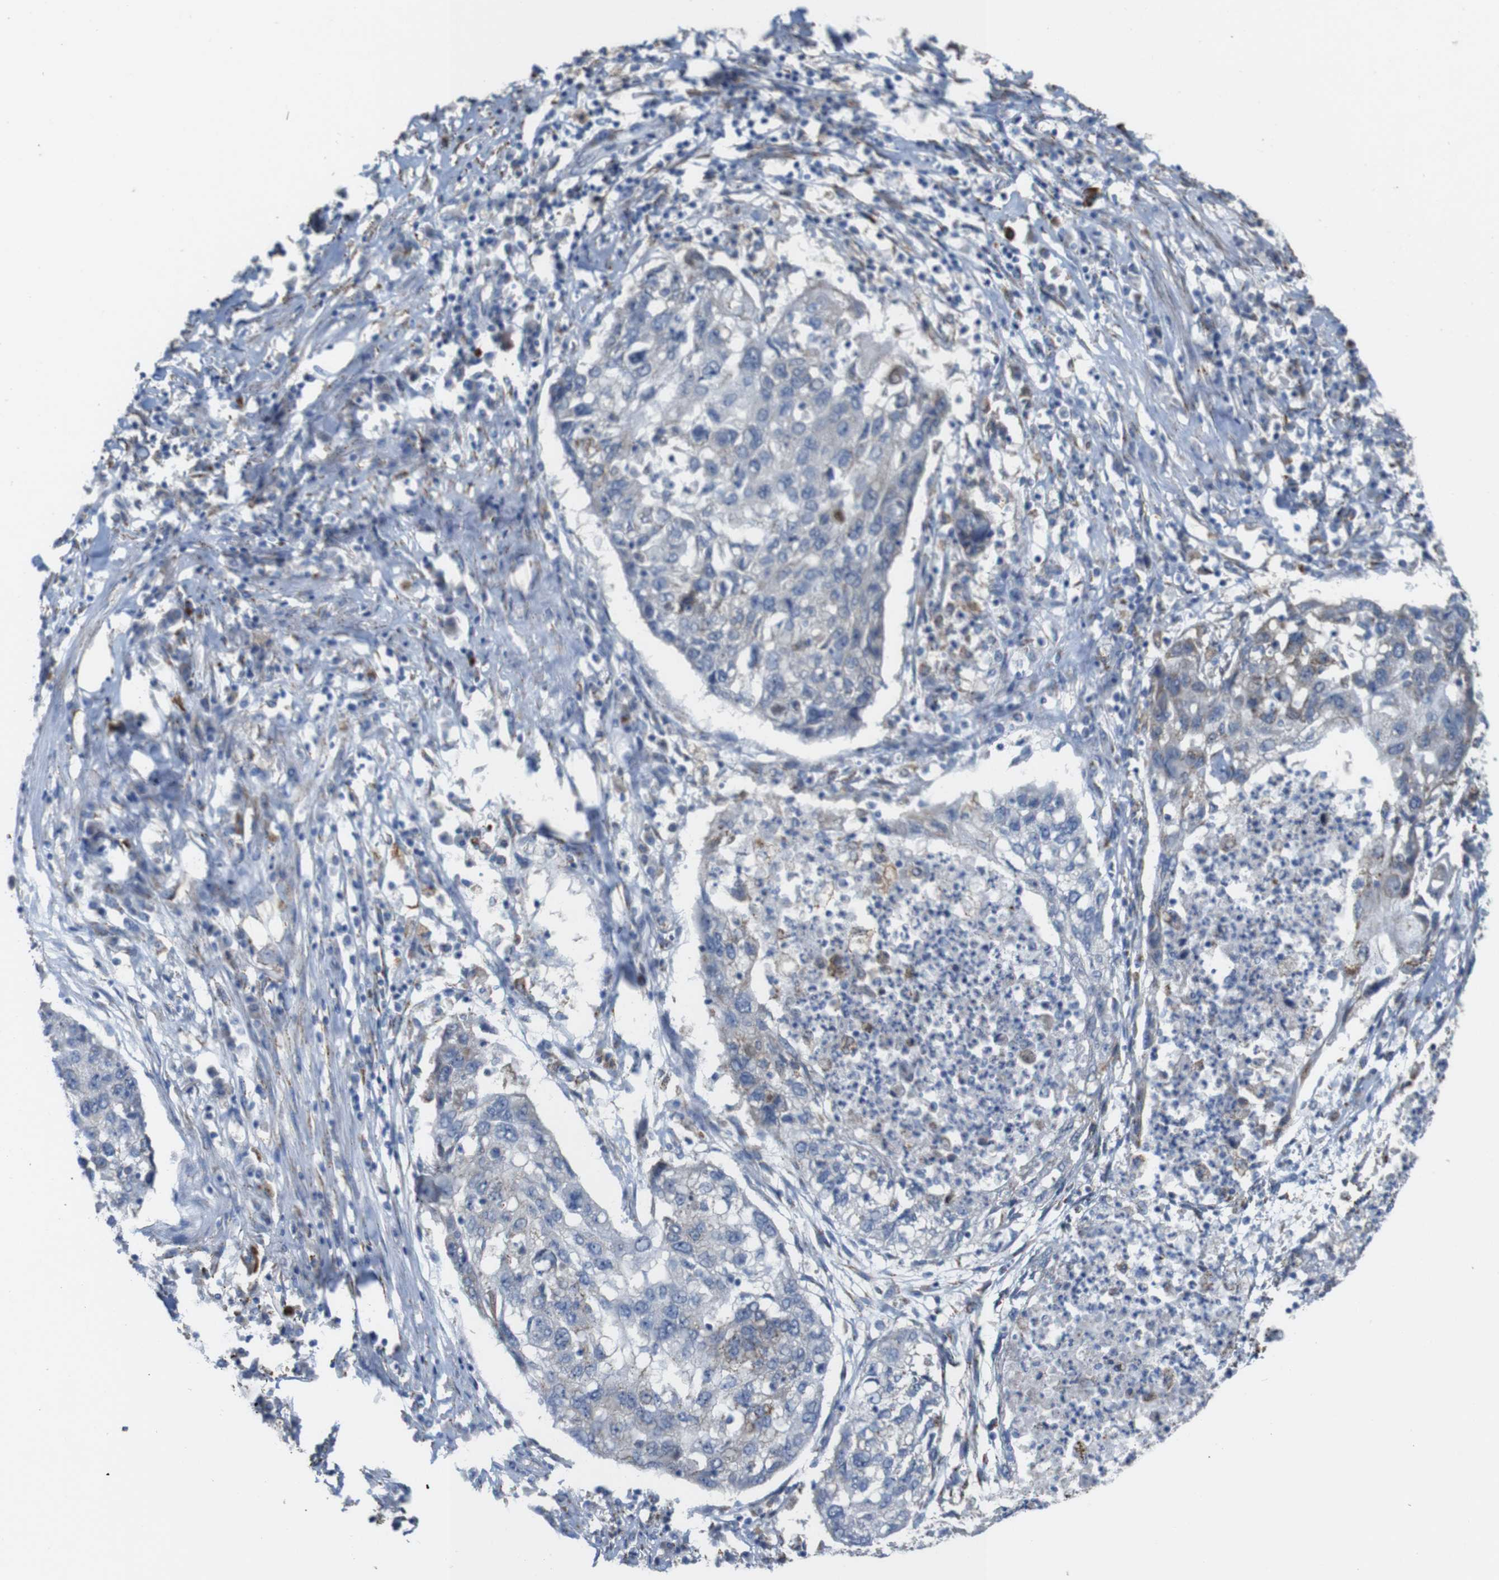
{"staining": {"intensity": "negative", "quantity": "none", "location": "none"}, "tissue": "lung cancer", "cell_type": "Tumor cells", "image_type": "cancer", "snomed": [{"axis": "morphology", "description": "Squamous cell carcinoma, NOS"}, {"axis": "topography", "description": "Lung"}], "caption": "Immunohistochemistry (IHC) of human lung cancer exhibits no staining in tumor cells.", "gene": "PTPRR", "patient": {"sex": "female", "age": 63}}